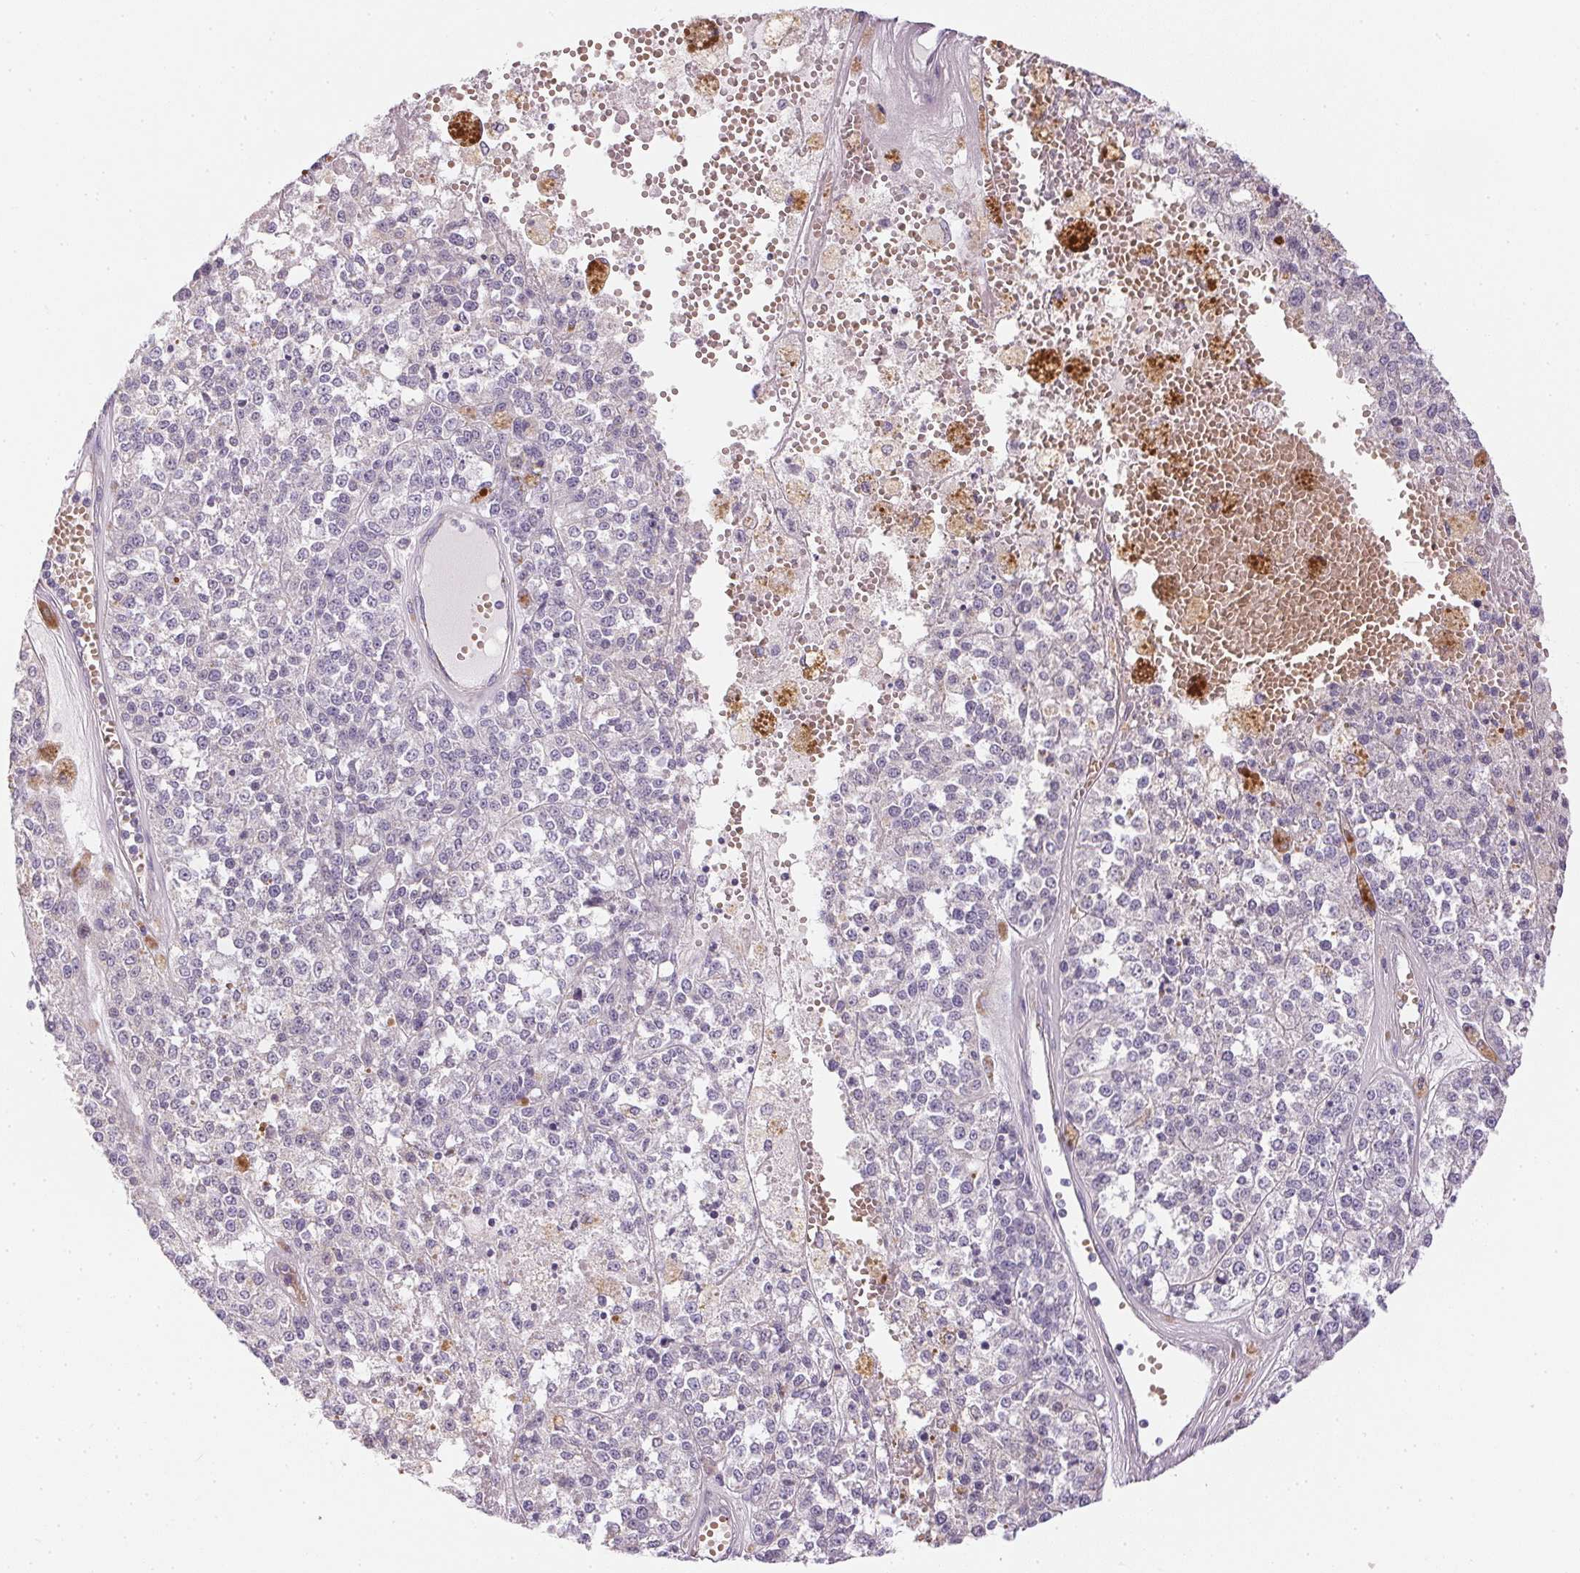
{"staining": {"intensity": "negative", "quantity": "none", "location": "none"}, "tissue": "melanoma", "cell_type": "Tumor cells", "image_type": "cancer", "snomed": [{"axis": "morphology", "description": "Malignant melanoma, Metastatic site"}, {"axis": "topography", "description": "Lymph node"}], "caption": "An immunohistochemistry (IHC) histopathology image of melanoma is shown. There is no staining in tumor cells of melanoma. The staining is performed using DAB brown chromogen with nuclei counter-stained in using hematoxylin.", "gene": "SMYD1", "patient": {"sex": "female", "age": 64}}